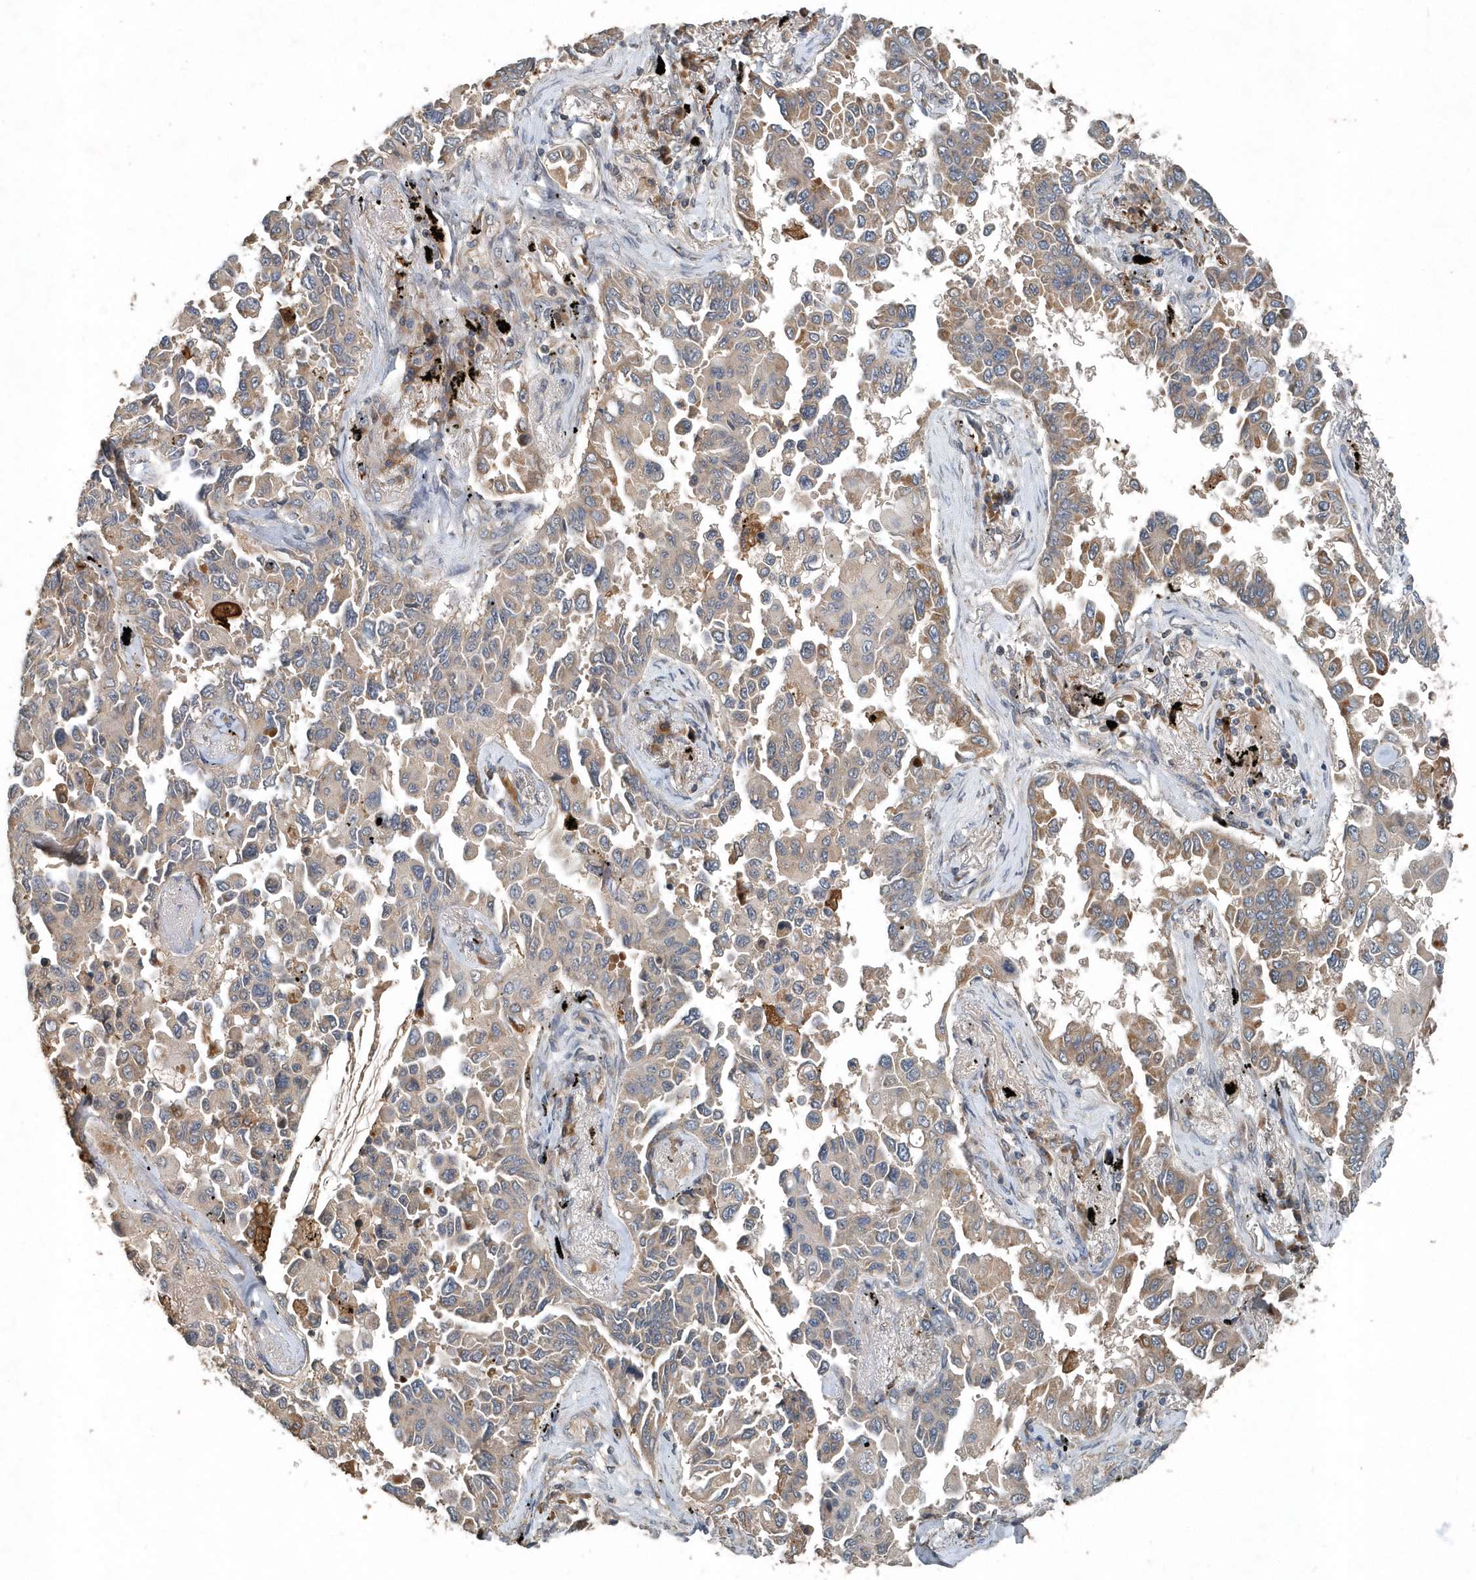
{"staining": {"intensity": "weak", "quantity": ">75%", "location": "cytoplasmic/membranous"}, "tissue": "lung cancer", "cell_type": "Tumor cells", "image_type": "cancer", "snomed": [{"axis": "morphology", "description": "Adenocarcinoma, NOS"}, {"axis": "topography", "description": "Lung"}], "caption": "The immunohistochemical stain labels weak cytoplasmic/membranous positivity in tumor cells of lung adenocarcinoma tissue. Immunohistochemistry (ihc) stains the protein in brown and the nuclei are stained blue.", "gene": "SCFD2", "patient": {"sex": "female", "age": 67}}